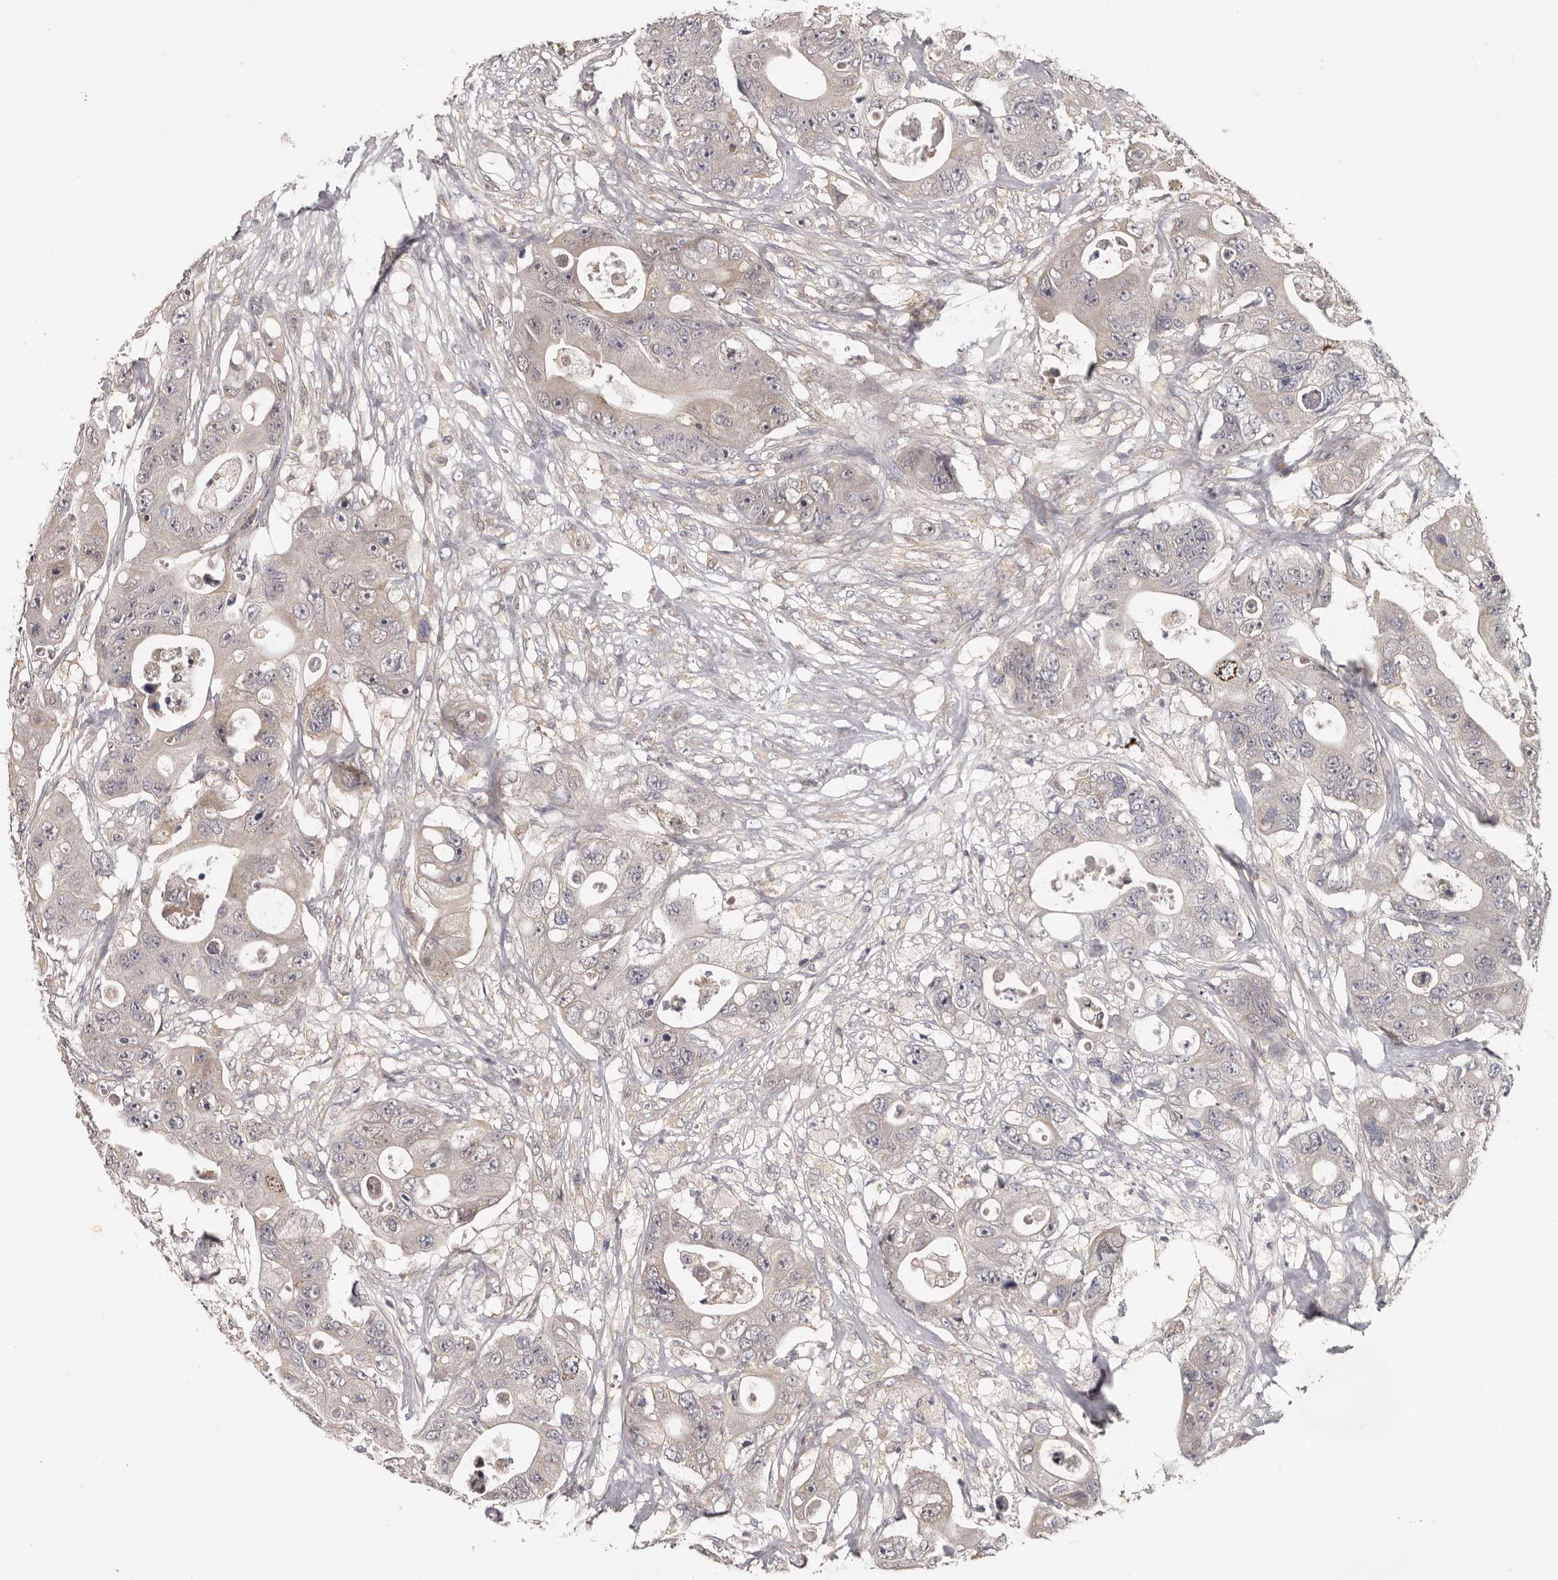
{"staining": {"intensity": "negative", "quantity": "none", "location": "none"}, "tissue": "colorectal cancer", "cell_type": "Tumor cells", "image_type": "cancer", "snomed": [{"axis": "morphology", "description": "Adenocarcinoma, NOS"}, {"axis": "topography", "description": "Colon"}], "caption": "DAB immunohistochemical staining of human colorectal cancer (adenocarcinoma) exhibits no significant staining in tumor cells.", "gene": "ANKRD44", "patient": {"sex": "female", "age": 46}}